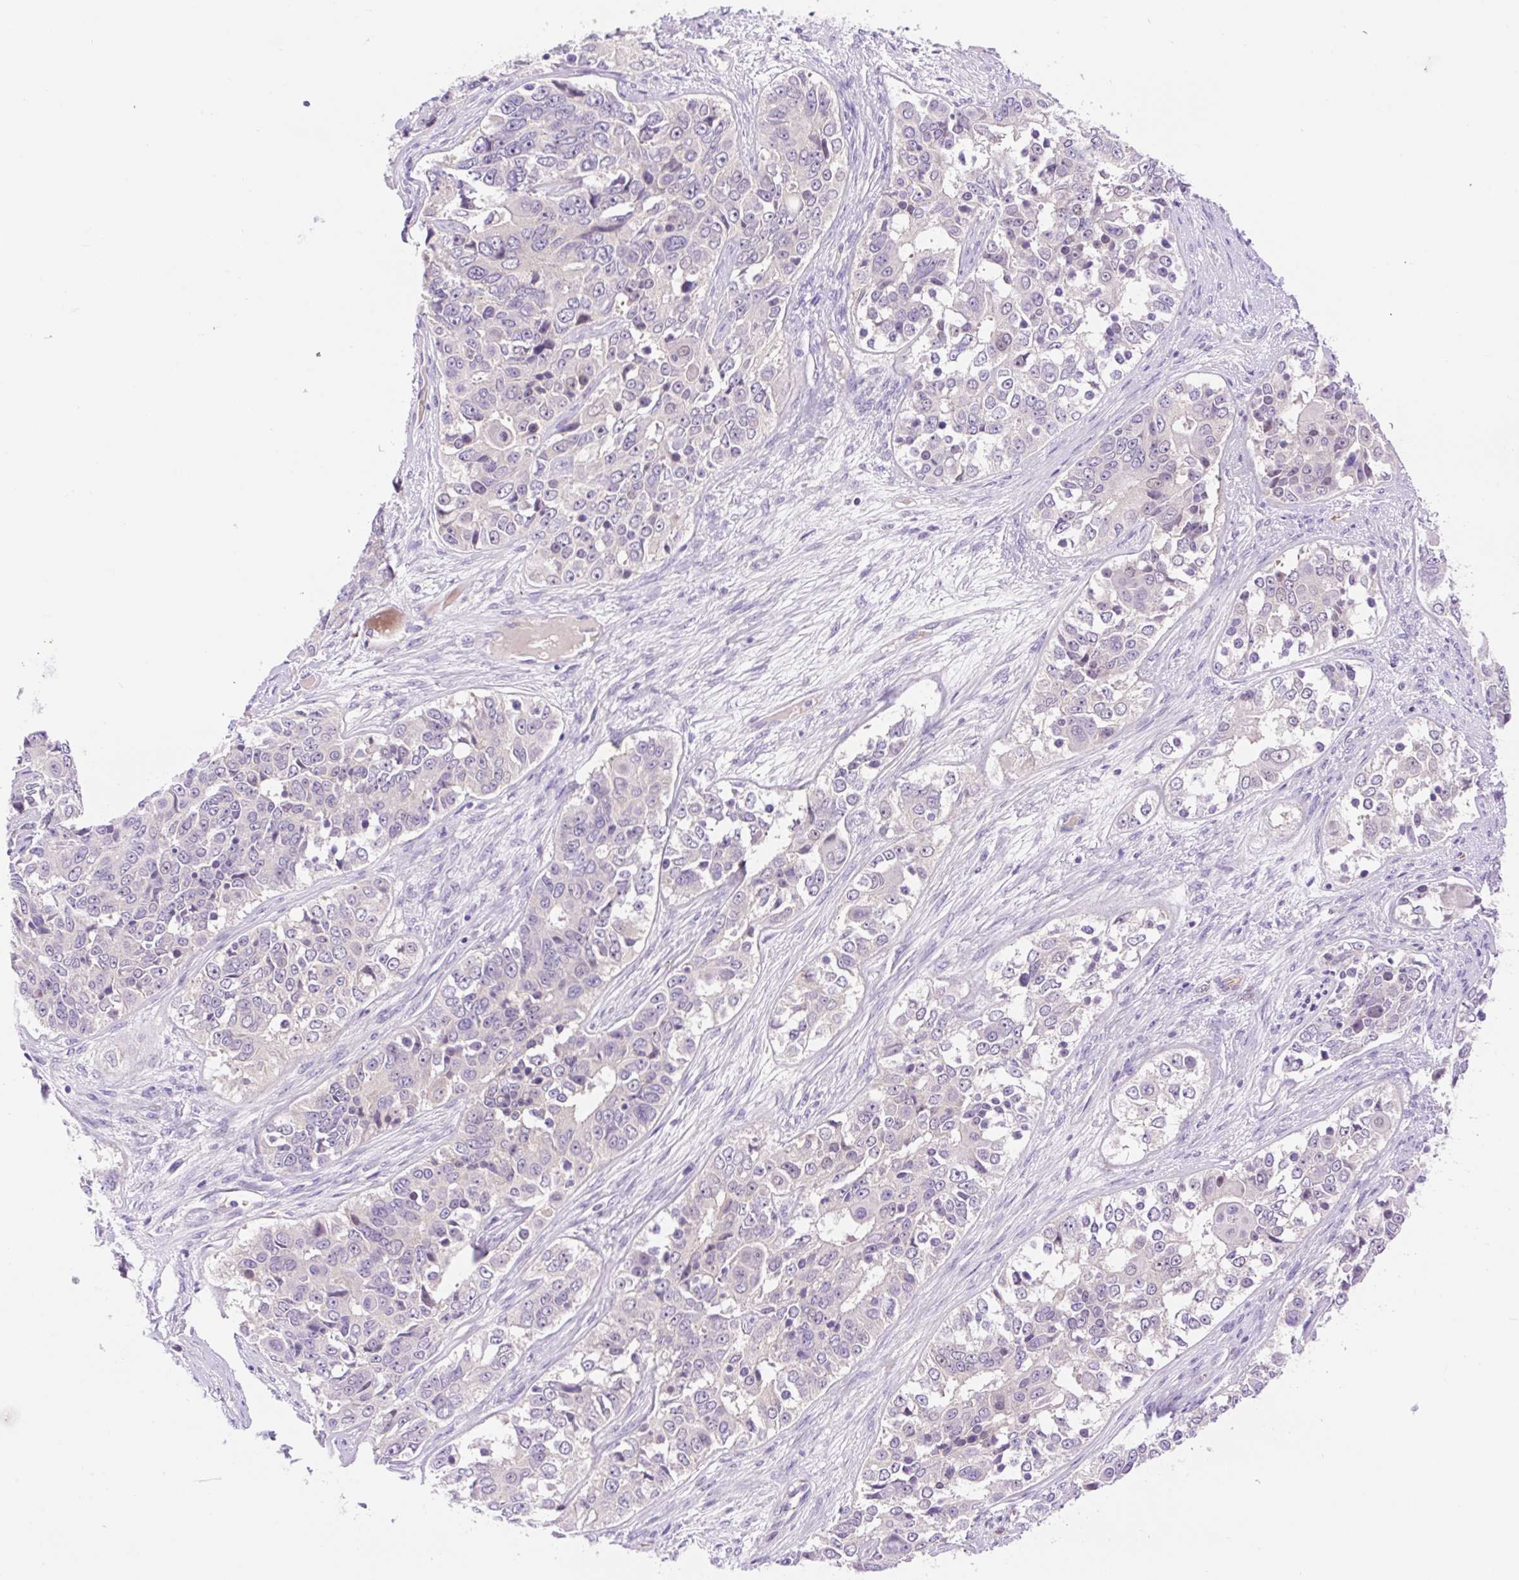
{"staining": {"intensity": "weak", "quantity": "<25%", "location": "cytoplasmic/membranous"}, "tissue": "ovarian cancer", "cell_type": "Tumor cells", "image_type": "cancer", "snomed": [{"axis": "morphology", "description": "Carcinoma, endometroid"}, {"axis": "topography", "description": "Ovary"}], "caption": "IHC photomicrograph of neoplastic tissue: human endometroid carcinoma (ovarian) stained with DAB (3,3'-diaminobenzidine) exhibits no significant protein staining in tumor cells. (DAB IHC, high magnification).", "gene": "LHFPL5", "patient": {"sex": "female", "age": 51}}